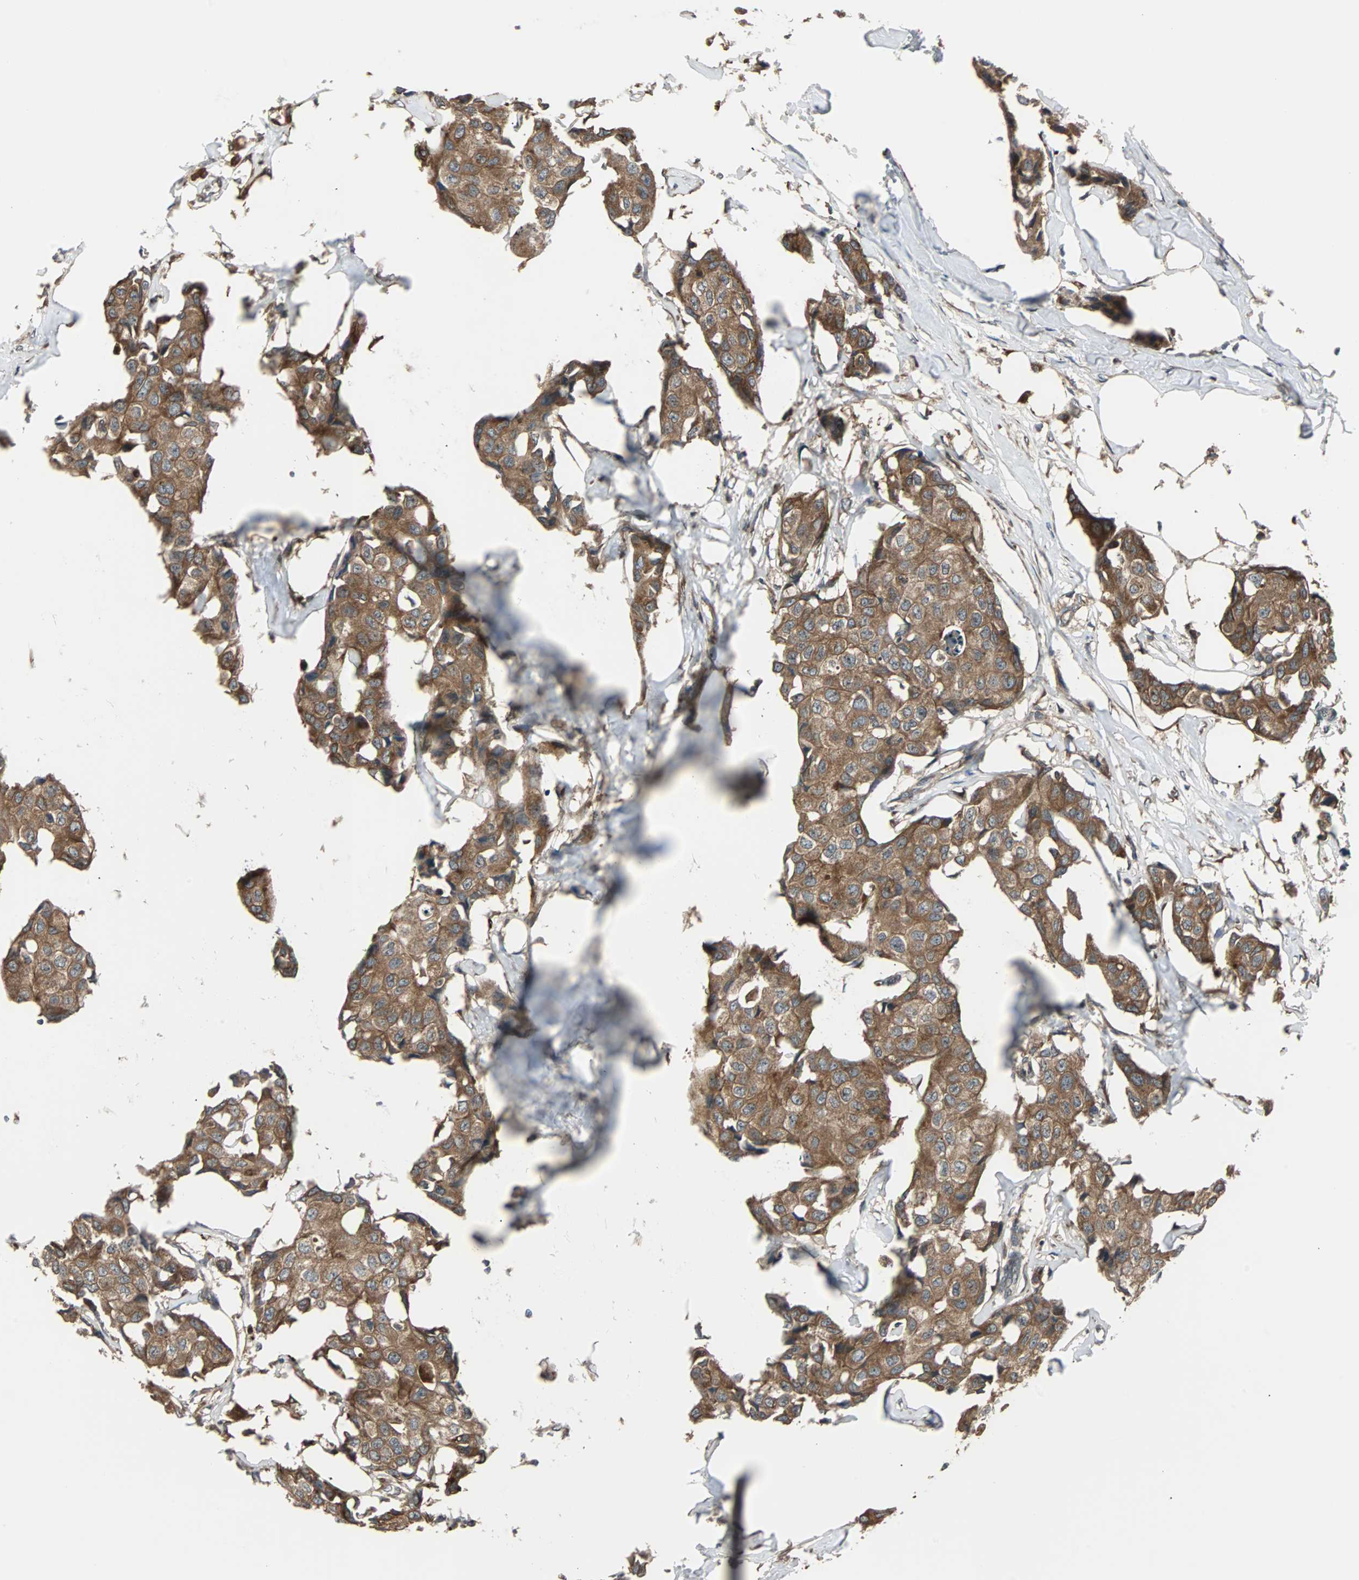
{"staining": {"intensity": "moderate", "quantity": ">75%", "location": "cytoplasmic/membranous"}, "tissue": "breast cancer", "cell_type": "Tumor cells", "image_type": "cancer", "snomed": [{"axis": "morphology", "description": "Duct carcinoma"}, {"axis": "topography", "description": "Breast"}], "caption": "Immunohistochemistry of human breast infiltrating ductal carcinoma displays medium levels of moderate cytoplasmic/membranous staining in about >75% of tumor cells.", "gene": "ARF1", "patient": {"sex": "female", "age": 80}}